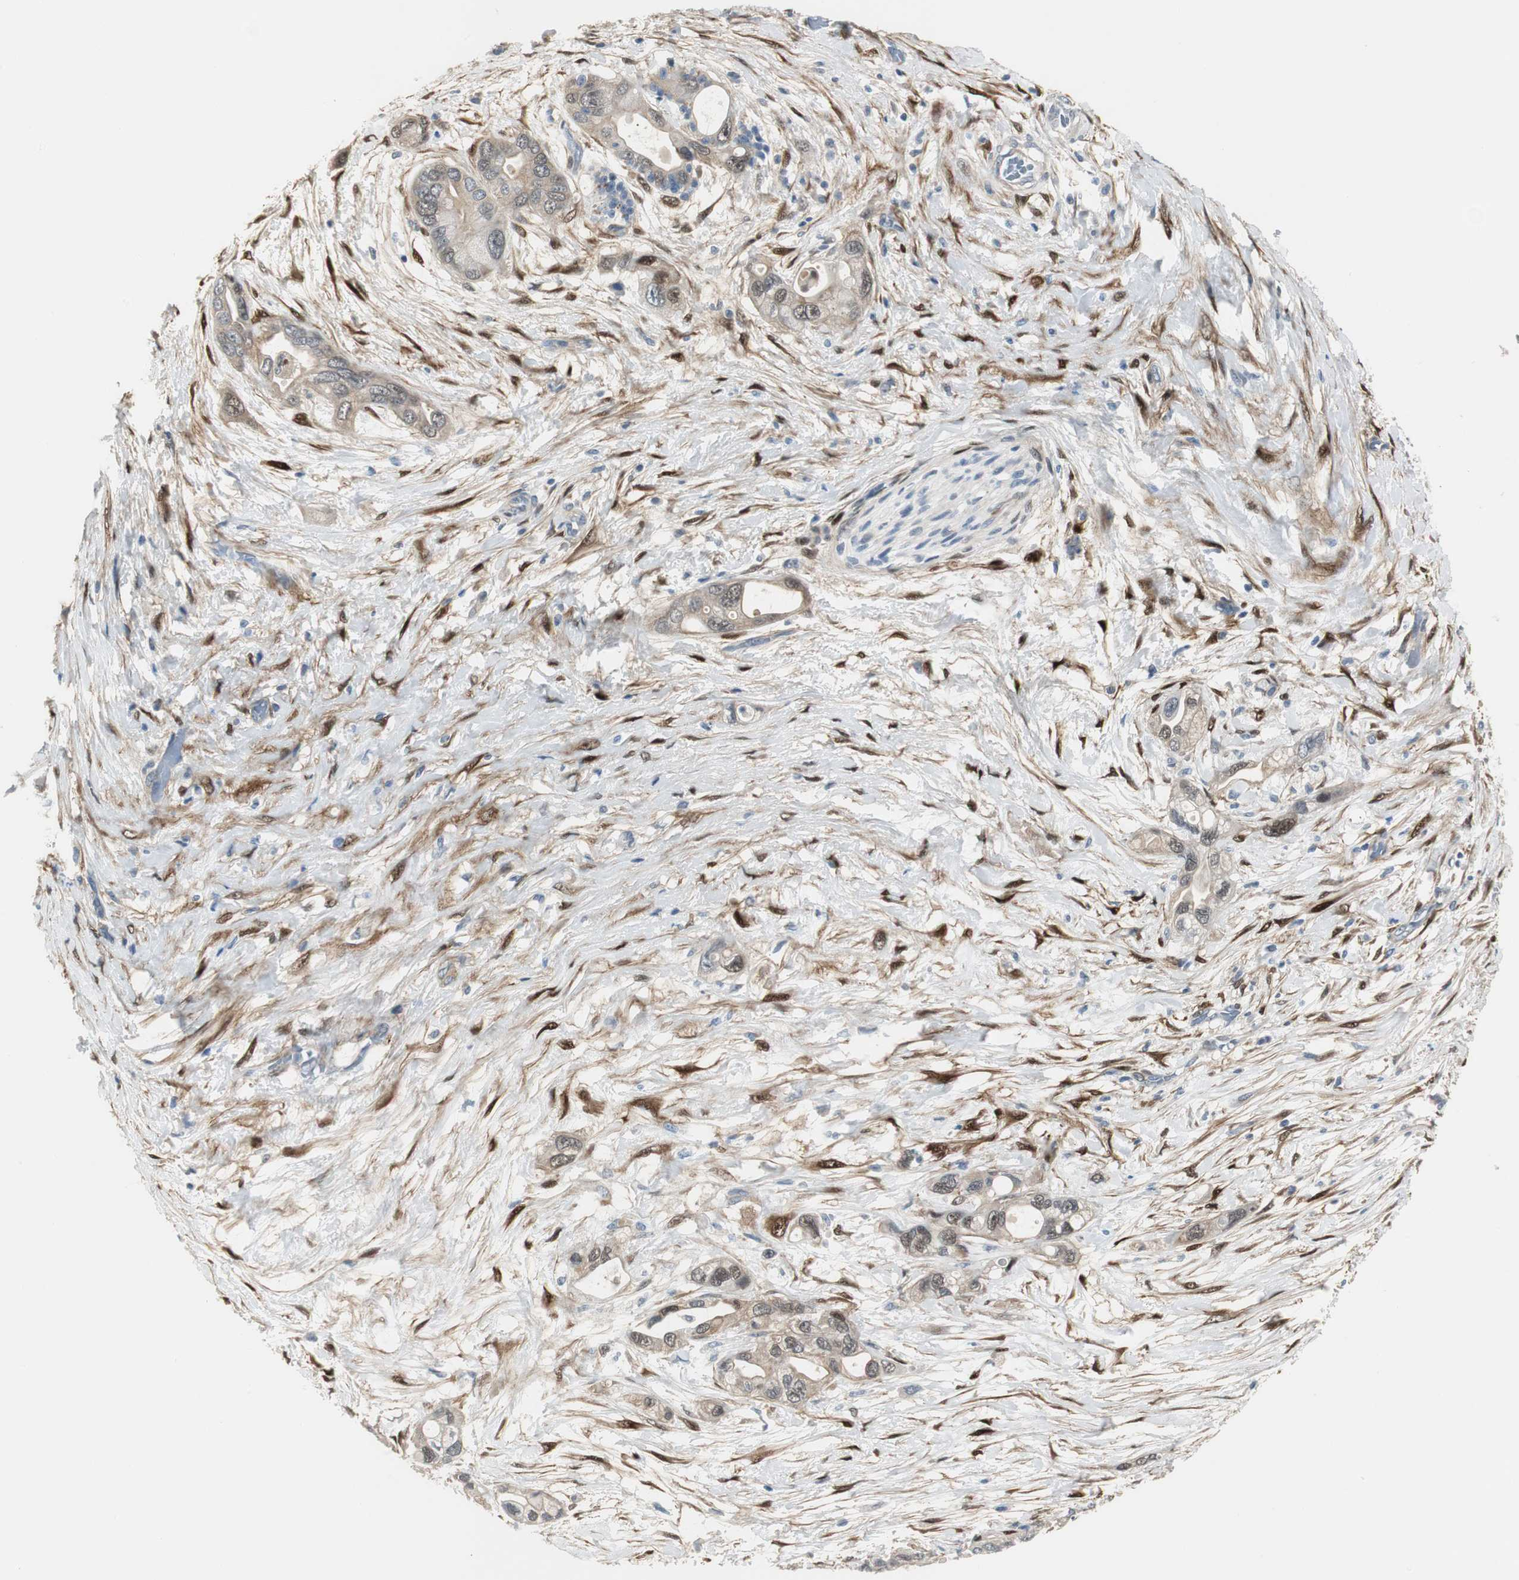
{"staining": {"intensity": "weak", "quantity": "25%-75%", "location": "cytoplasmic/membranous"}, "tissue": "pancreatic cancer", "cell_type": "Tumor cells", "image_type": "cancer", "snomed": [{"axis": "morphology", "description": "Adenocarcinoma, NOS"}, {"axis": "topography", "description": "Pancreas"}], "caption": "The micrograph demonstrates staining of pancreatic cancer, revealing weak cytoplasmic/membranous protein positivity (brown color) within tumor cells.", "gene": "FHL2", "patient": {"sex": "female", "age": 77}}